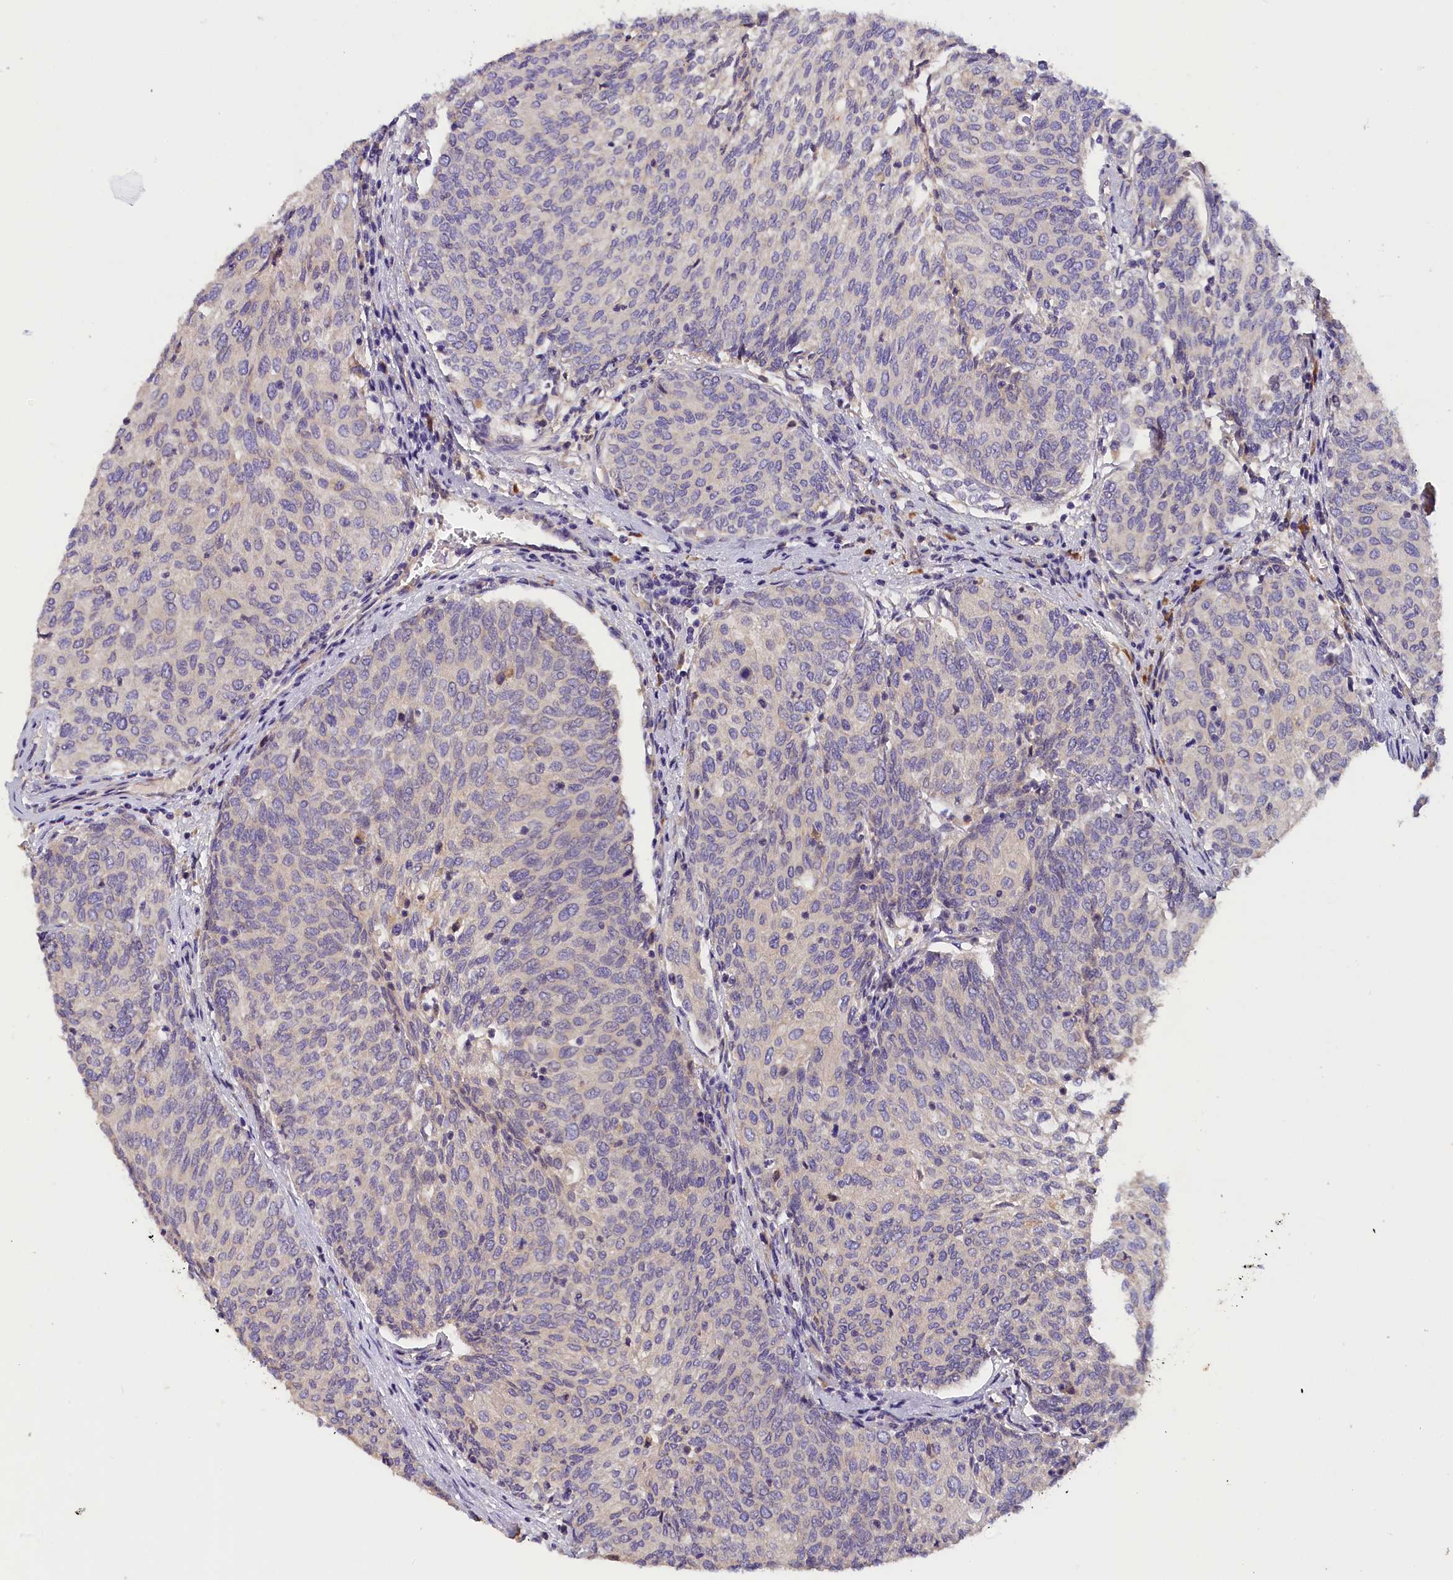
{"staining": {"intensity": "weak", "quantity": "<25%", "location": "cytoplasmic/membranous"}, "tissue": "urothelial cancer", "cell_type": "Tumor cells", "image_type": "cancer", "snomed": [{"axis": "morphology", "description": "Urothelial carcinoma, High grade"}, {"axis": "topography", "description": "Urinary bladder"}], "caption": "High magnification brightfield microscopy of urothelial carcinoma (high-grade) stained with DAB (3,3'-diaminobenzidine) (brown) and counterstained with hematoxylin (blue): tumor cells show no significant positivity. (Stains: DAB (3,3'-diaminobenzidine) immunohistochemistry with hematoxylin counter stain, Microscopy: brightfield microscopy at high magnification).", "gene": "ST7L", "patient": {"sex": "female", "age": 79}}